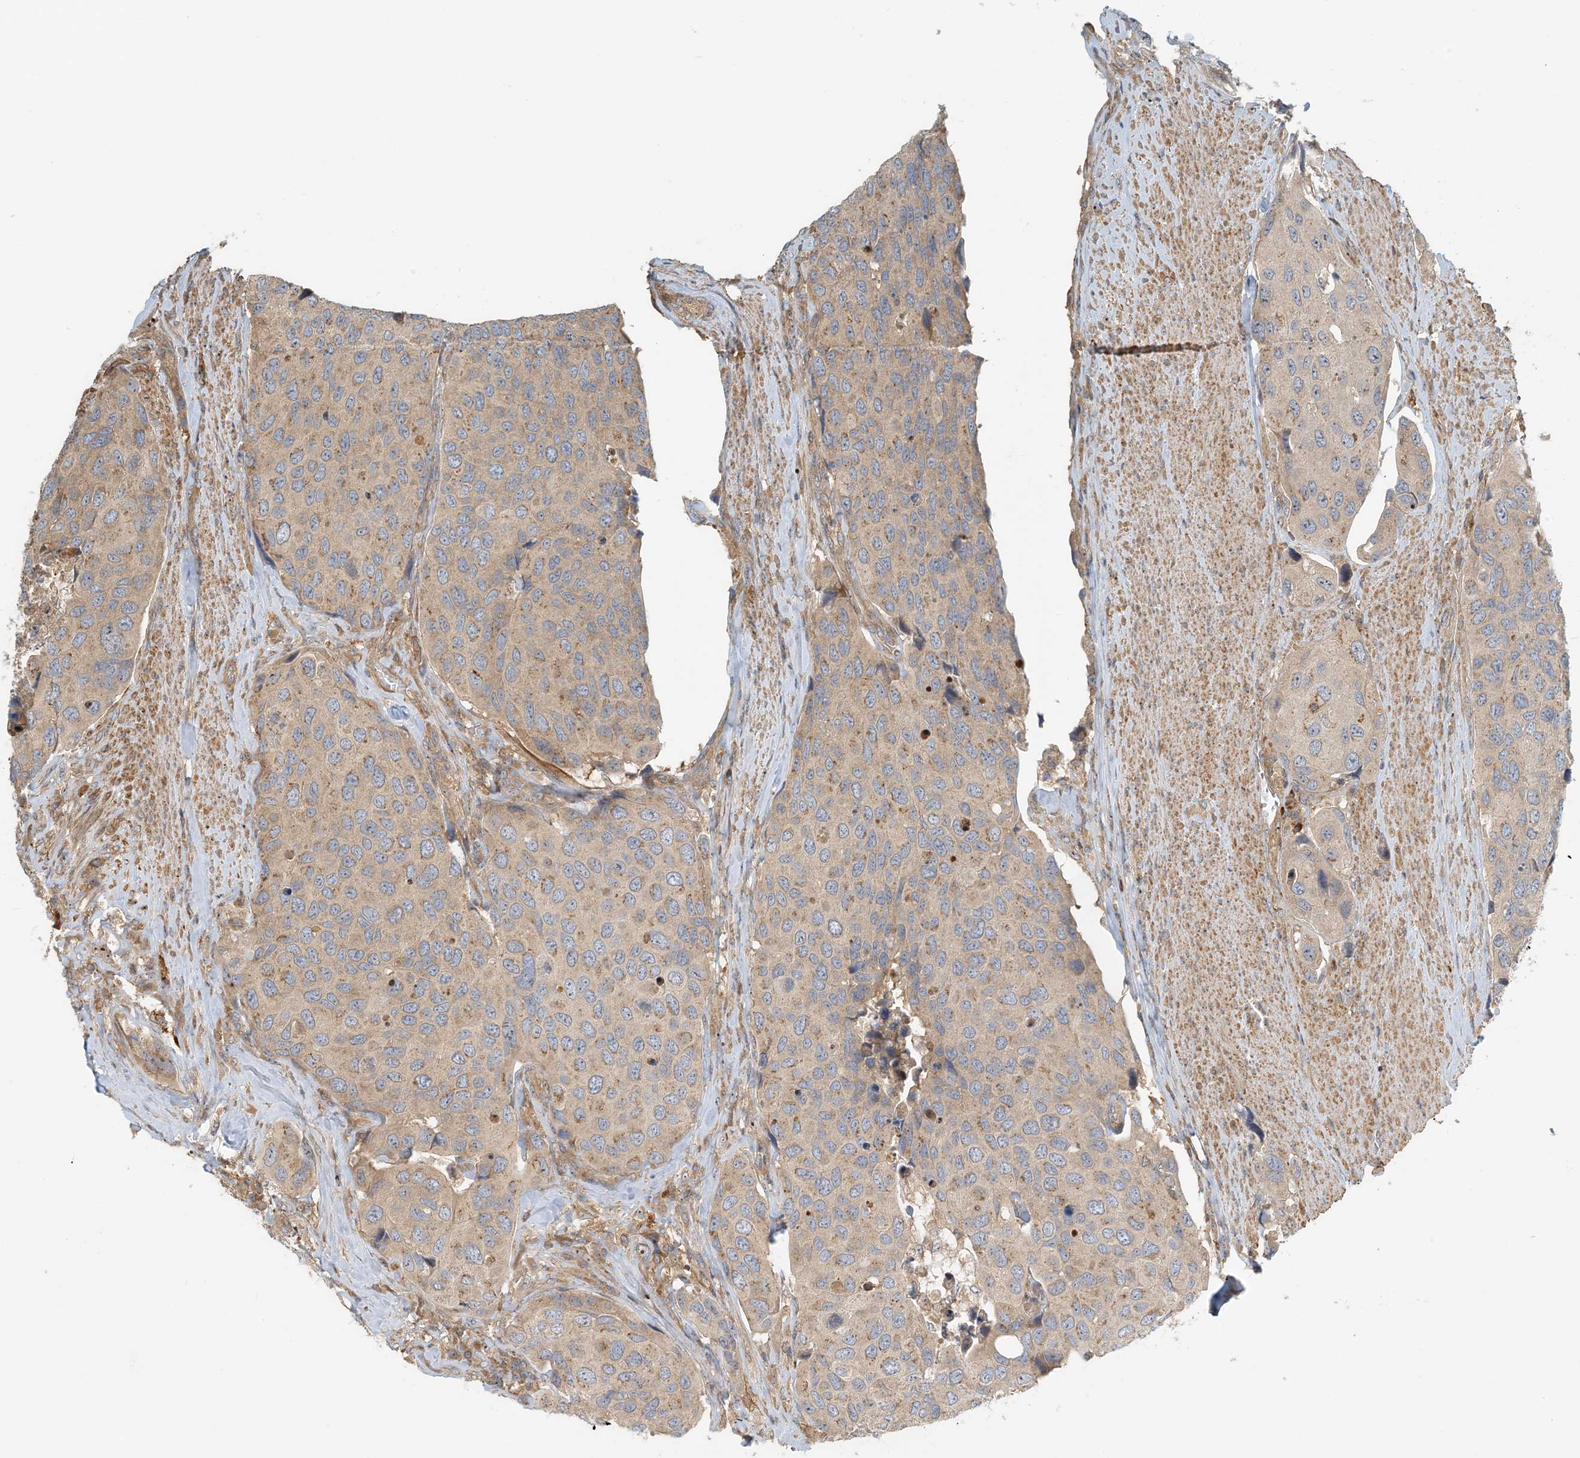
{"staining": {"intensity": "weak", "quantity": "25%-75%", "location": "cytoplasmic/membranous"}, "tissue": "urothelial cancer", "cell_type": "Tumor cells", "image_type": "cancer", "snomed": [{"axis": "morphology", "description": "Urothelial carcinoma, High grade"}, {"axis": "topography", "description": "Urinary bladder"}], "caption": "Immunohistochemical staining of human urothelial cancer shows low levels of weak cytoplasmic/membranous expression in about 25%-75% of tumor cells.", "gene": "COLEC11", "patient": {"sex": "male", "age": 74}}